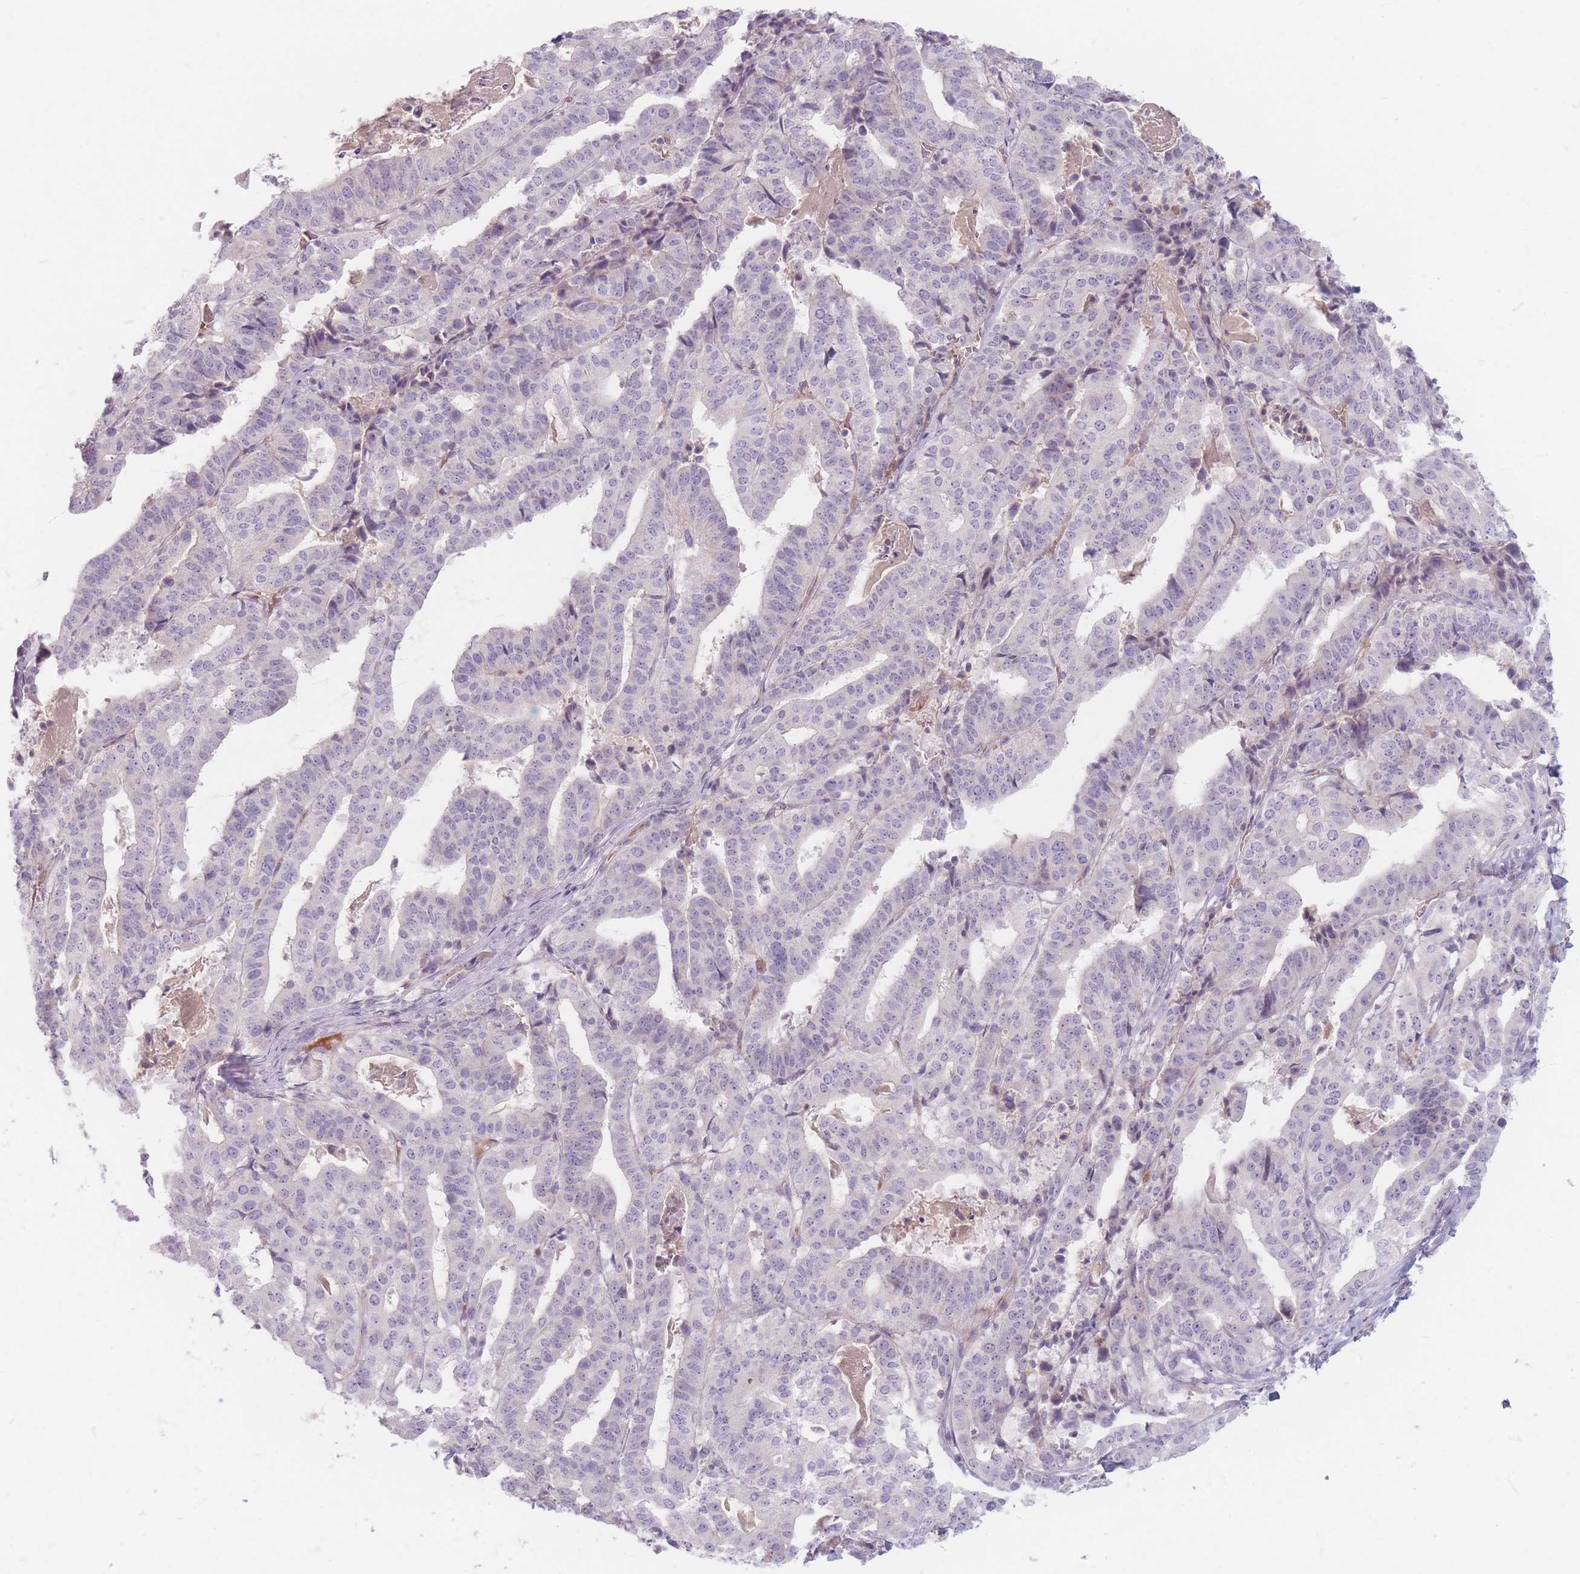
{"staining": {"intensity": "negative", "quantity": "none", "location": "none"}, "tissue": "stomach cancer", "cell_type": "Tumor cells", "image_type": "cancer", "snomed": [{"axis": "morphology", "description": "Adenocarcinoma, NOS"}, {"axis": "topography", "description": "Stomach"}], "caption": "This image is of adenocarcinoma (stomach) stained with IHC to label a protein in brown with the nuclei are counter-stained blue. There is no expression in tumor cells. (Immunohistochemistry, brightfield microscopy, high magnification).", "gene": "CHCHD7", "patient": {"sex": "male", "age": 48}}